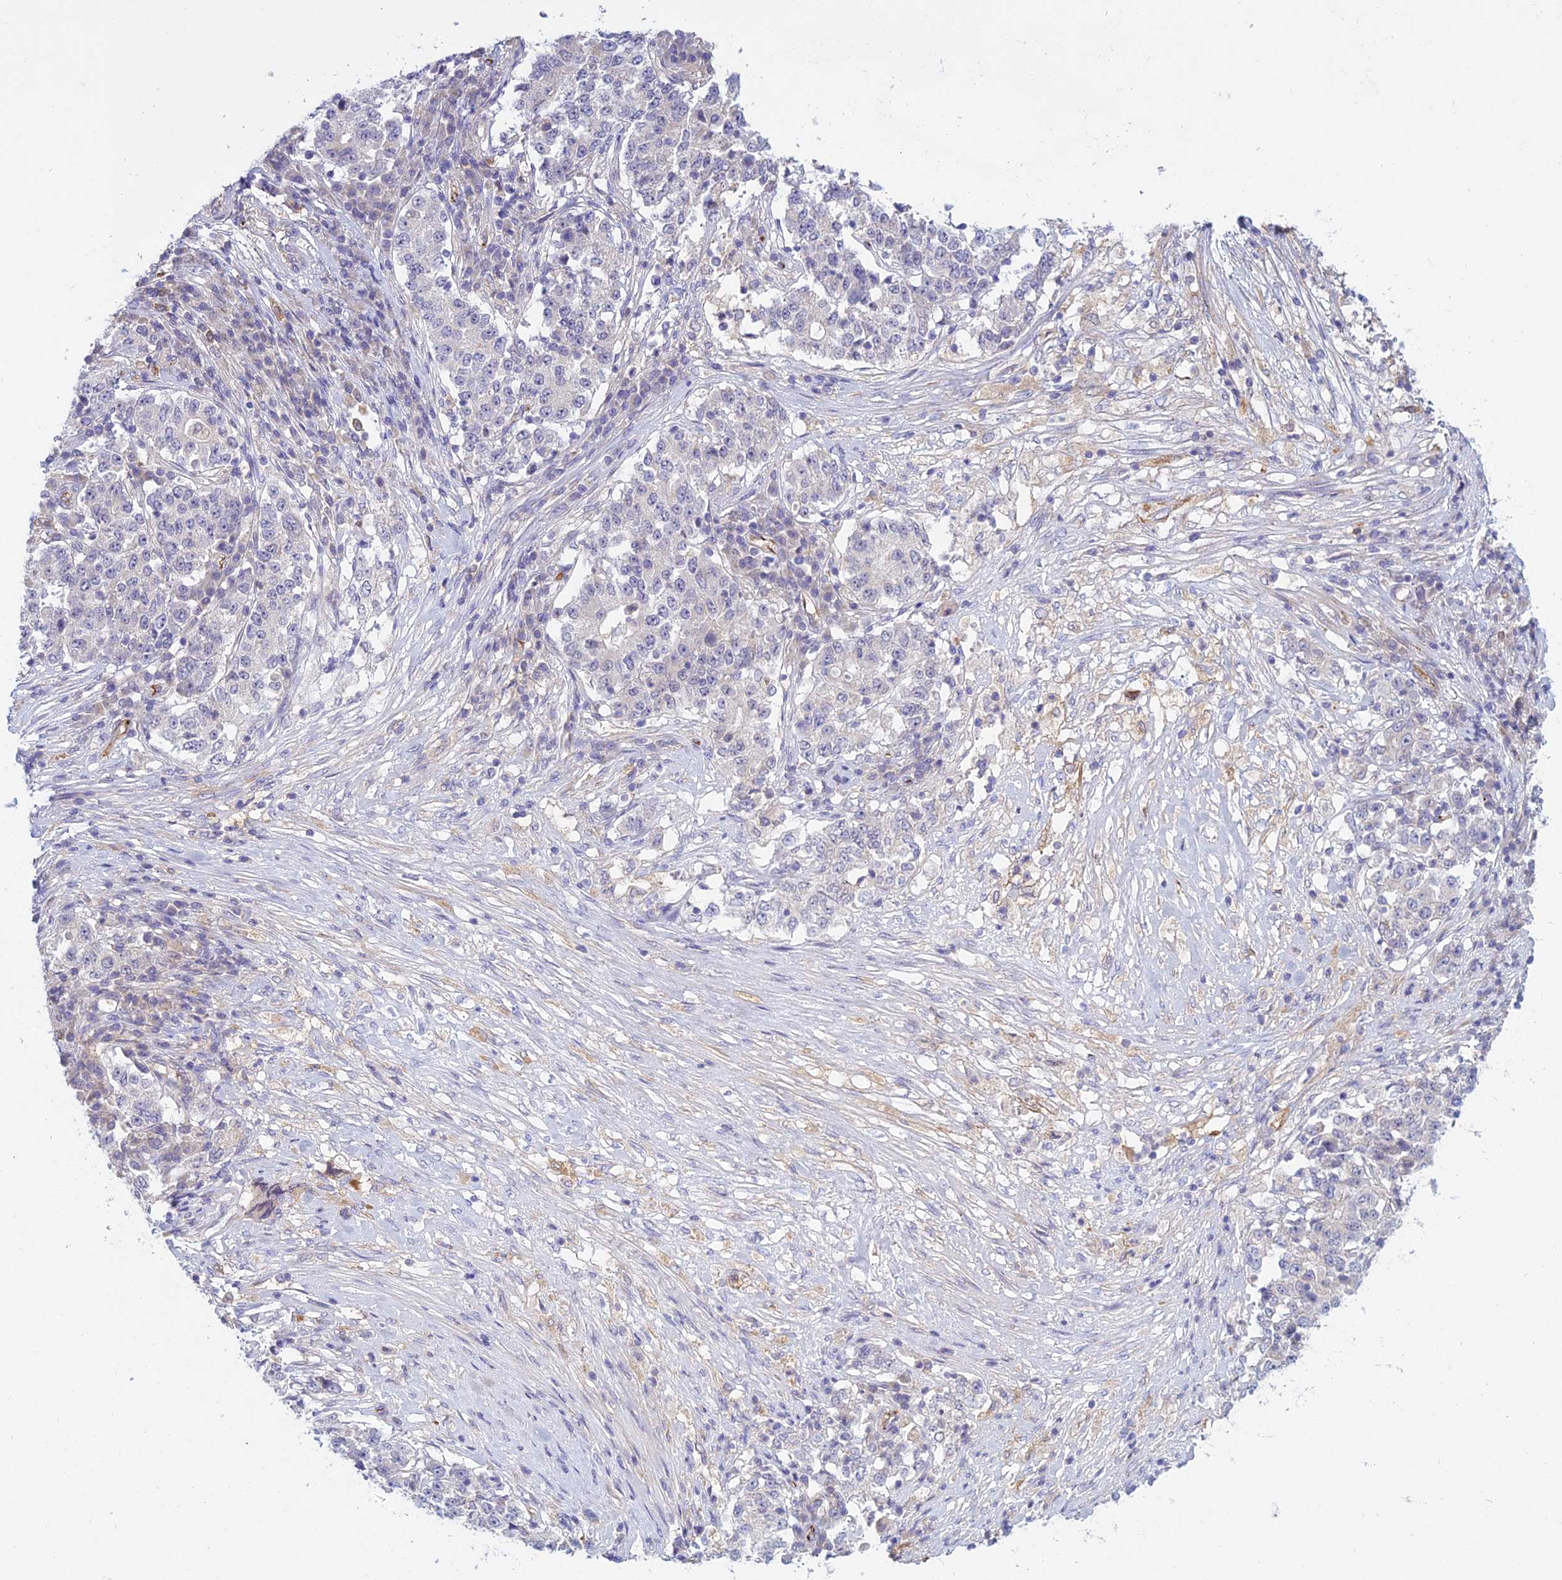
{"staining": {"intensity": "negative", "quantity": "none", "location": "none"}, "tissue": "stomach cancer", "cell_type": "Tumor cells", "image_type": "cancer", "snomed": [{"axis": "morphology", "description": "Adenocarcinoma, NOS"}, {"axis": "topography", "description": "Stomach"}], "caption": "A micrograph of human adenocarcinoma (stomach) is negative for staining in tumor cells. Brightfield microscopy of immunohistochemistry (IHC) stained with DAB (brown) and hematoxylin (blue), captured at high magnification.", "gene": "DUS2", "patient": {"sex": "male", "age": 59}}